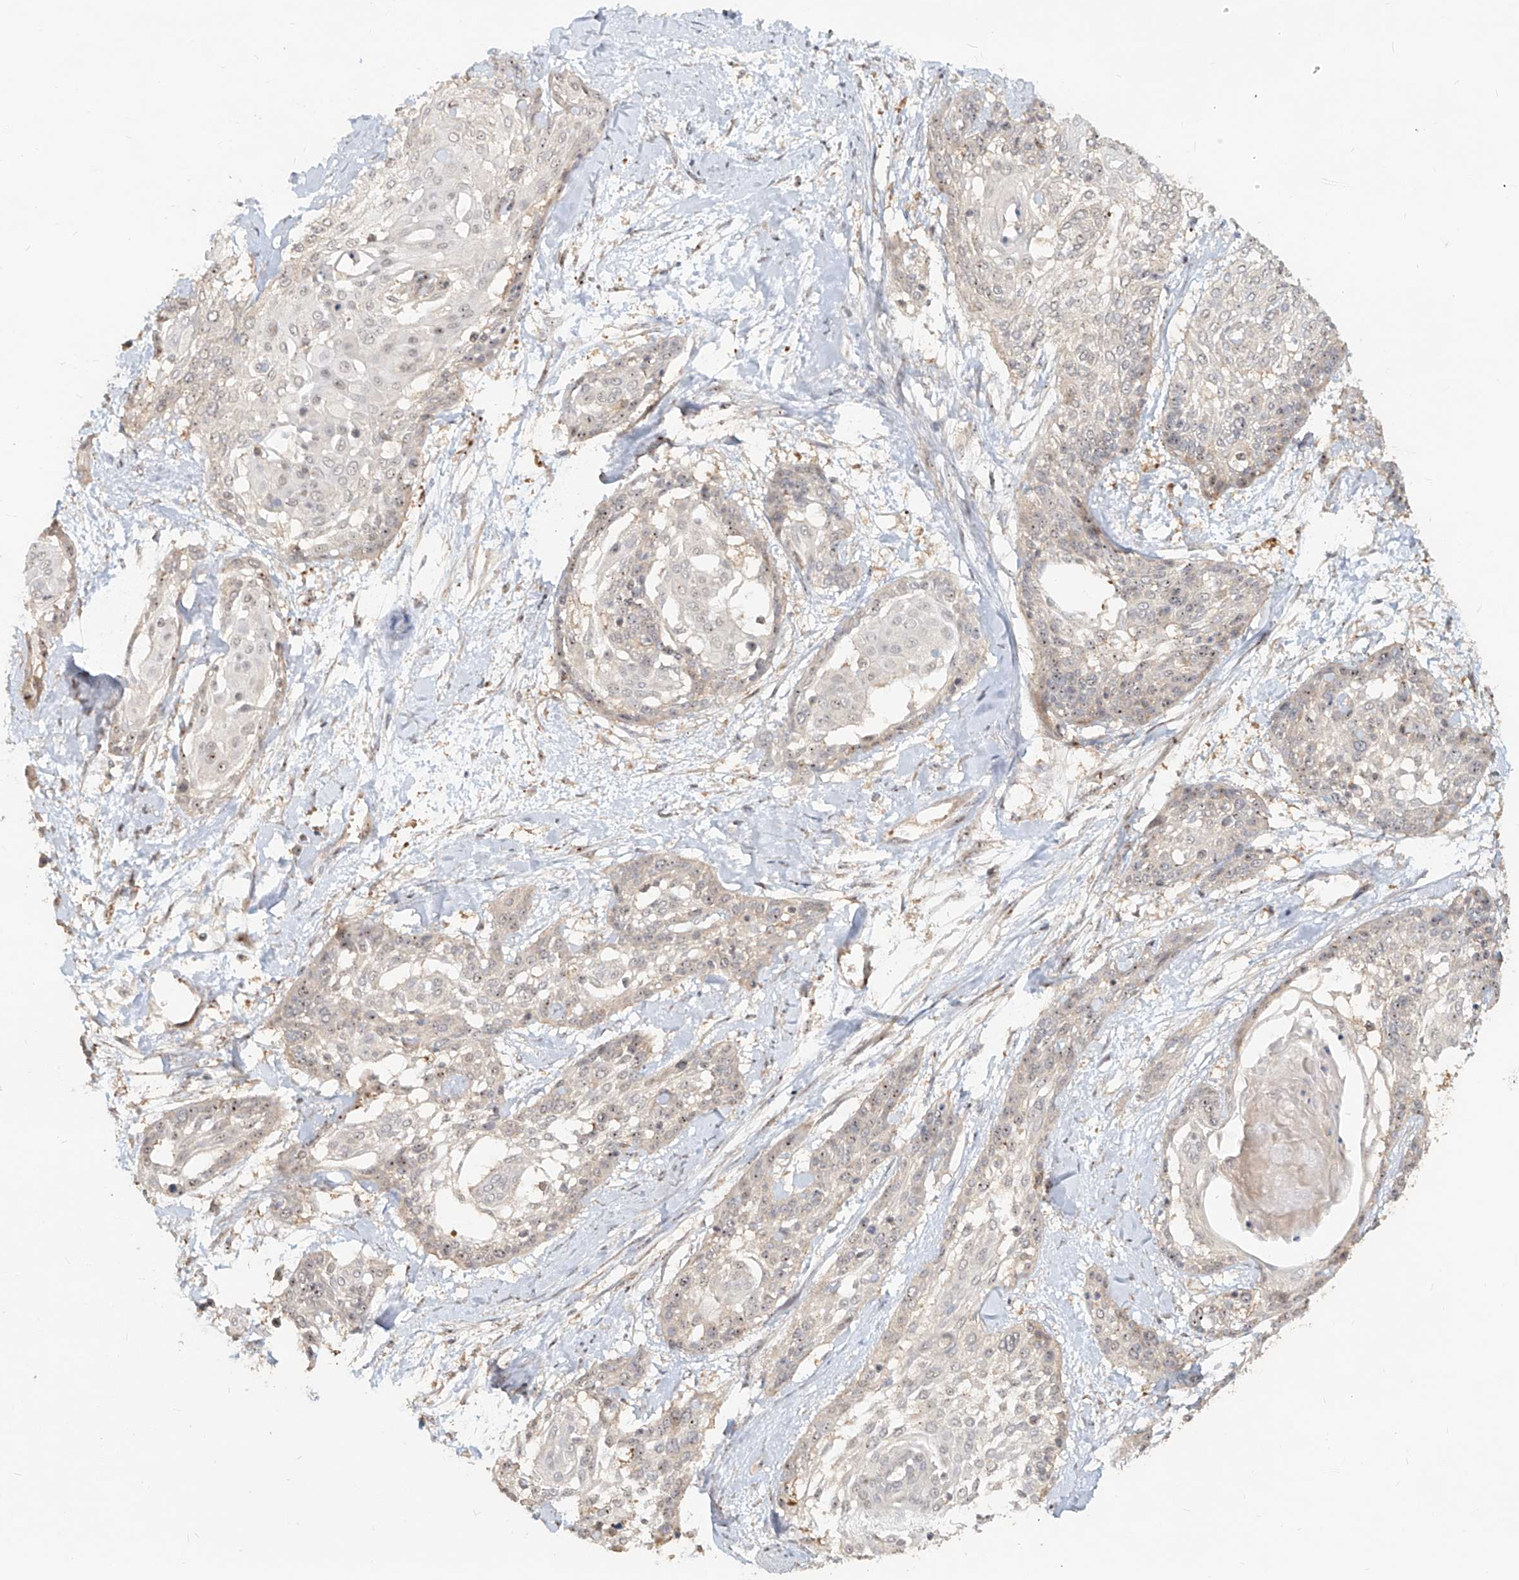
{"staining": {"intensity": "negative", "quantity": "none", "location": "none"}, "tissue": "cervical cancer", "cell_type": "Tumor cells", "image_type": "cancer", "snomed": [{"axis": "morphology", "description": "Squamous cell carcinoma, NOS"}, {"axis": "topography", "description": "Cervix"}], "caption": "The micrograph demonstrates no significant expression in tumor cells of cervical squamous cell carcinoma.", "gene": "BYSL", "patient": {"sex": "female", "age": 57}}